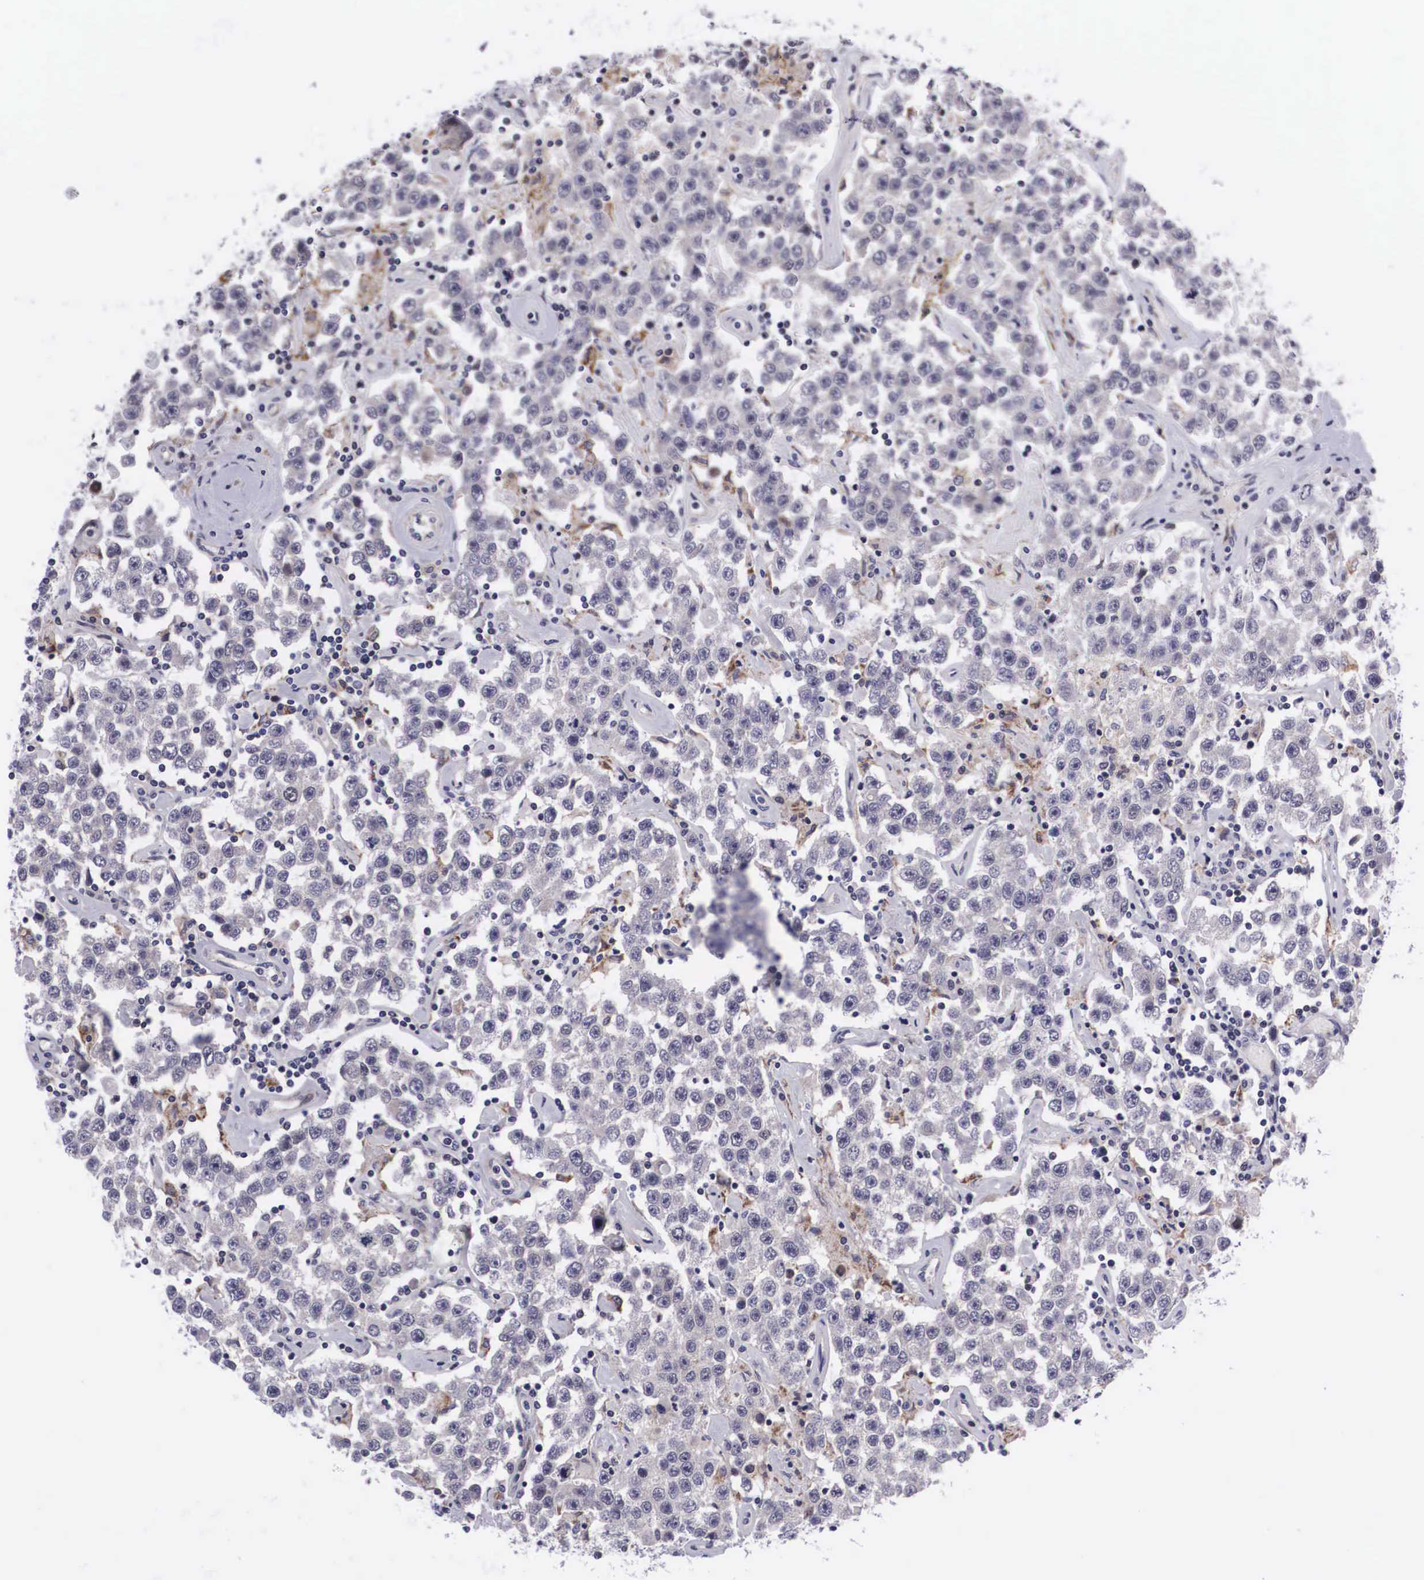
{"staining": {"intensity": "weak", "quantity": "25%-75%", "location": "nuclear"}, "tissue": "testis cancer", "cell_type": "Tumor cells", "image_type": "cancer", "snomed": [{"axis": "morphology", "description": "Seminoma, NOS"}, {"axis": "topography", "description": "Testis"}], "caption": "This histopathology image exhibits testis cancer stained with immunohistochemistry (IHC) to label a protein in brown. The nuclear of tumor cells show weak positivity for the protein. Nuclei are counter-stained blue.", "gene": "EMID1", "patient": {"sex": "male", "age": 52}}